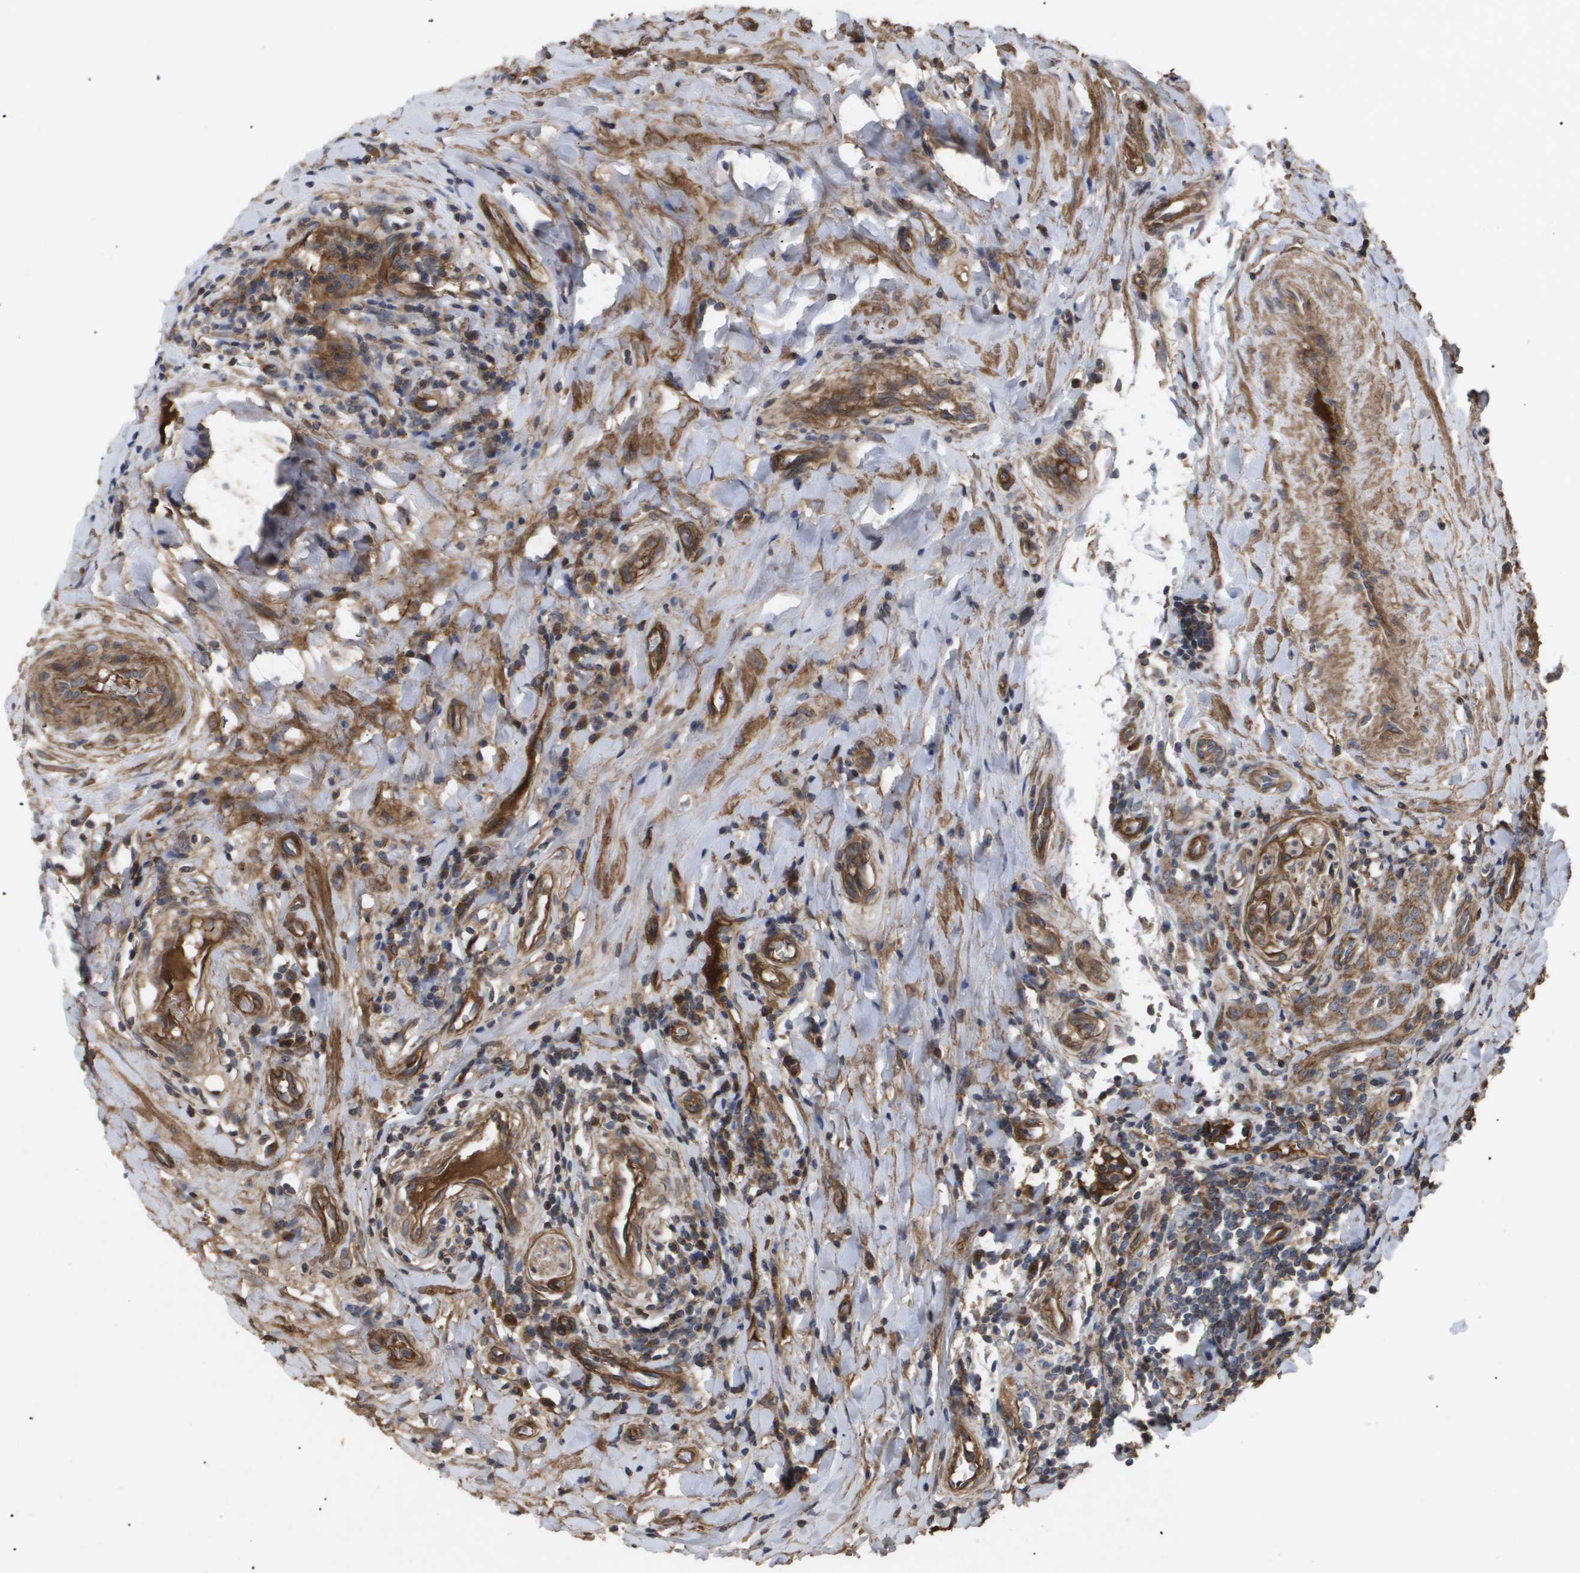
{"staining": {"intensity": "weak", "quantity": ">75%", "location": "cytoplasmic/membranous"}, "tissue": "testis cancer", "cell_type": "Tumor cells", "image_type": "cancer", "snomed": [{"axis": "morphology", "description": "Seminoma, NOS"}, {"axis": "morphology", "description": "Carcinoma, Embryonal, NOS"}, {"axis": "topography", "description": "Testis"}], "caption": "Immunohistochemistry micrograph of neoplastic tissue: human testis embryonal carcinoma stained using immunohistochemistry shows low levels of weak protein expression localized specifically in the cytoplasmic/membranous of tumor cells, appearing as a cytoplasmic/membranous brown color.", "gene": "TNS1", "patient": {"sex": "male", "age": 36}}